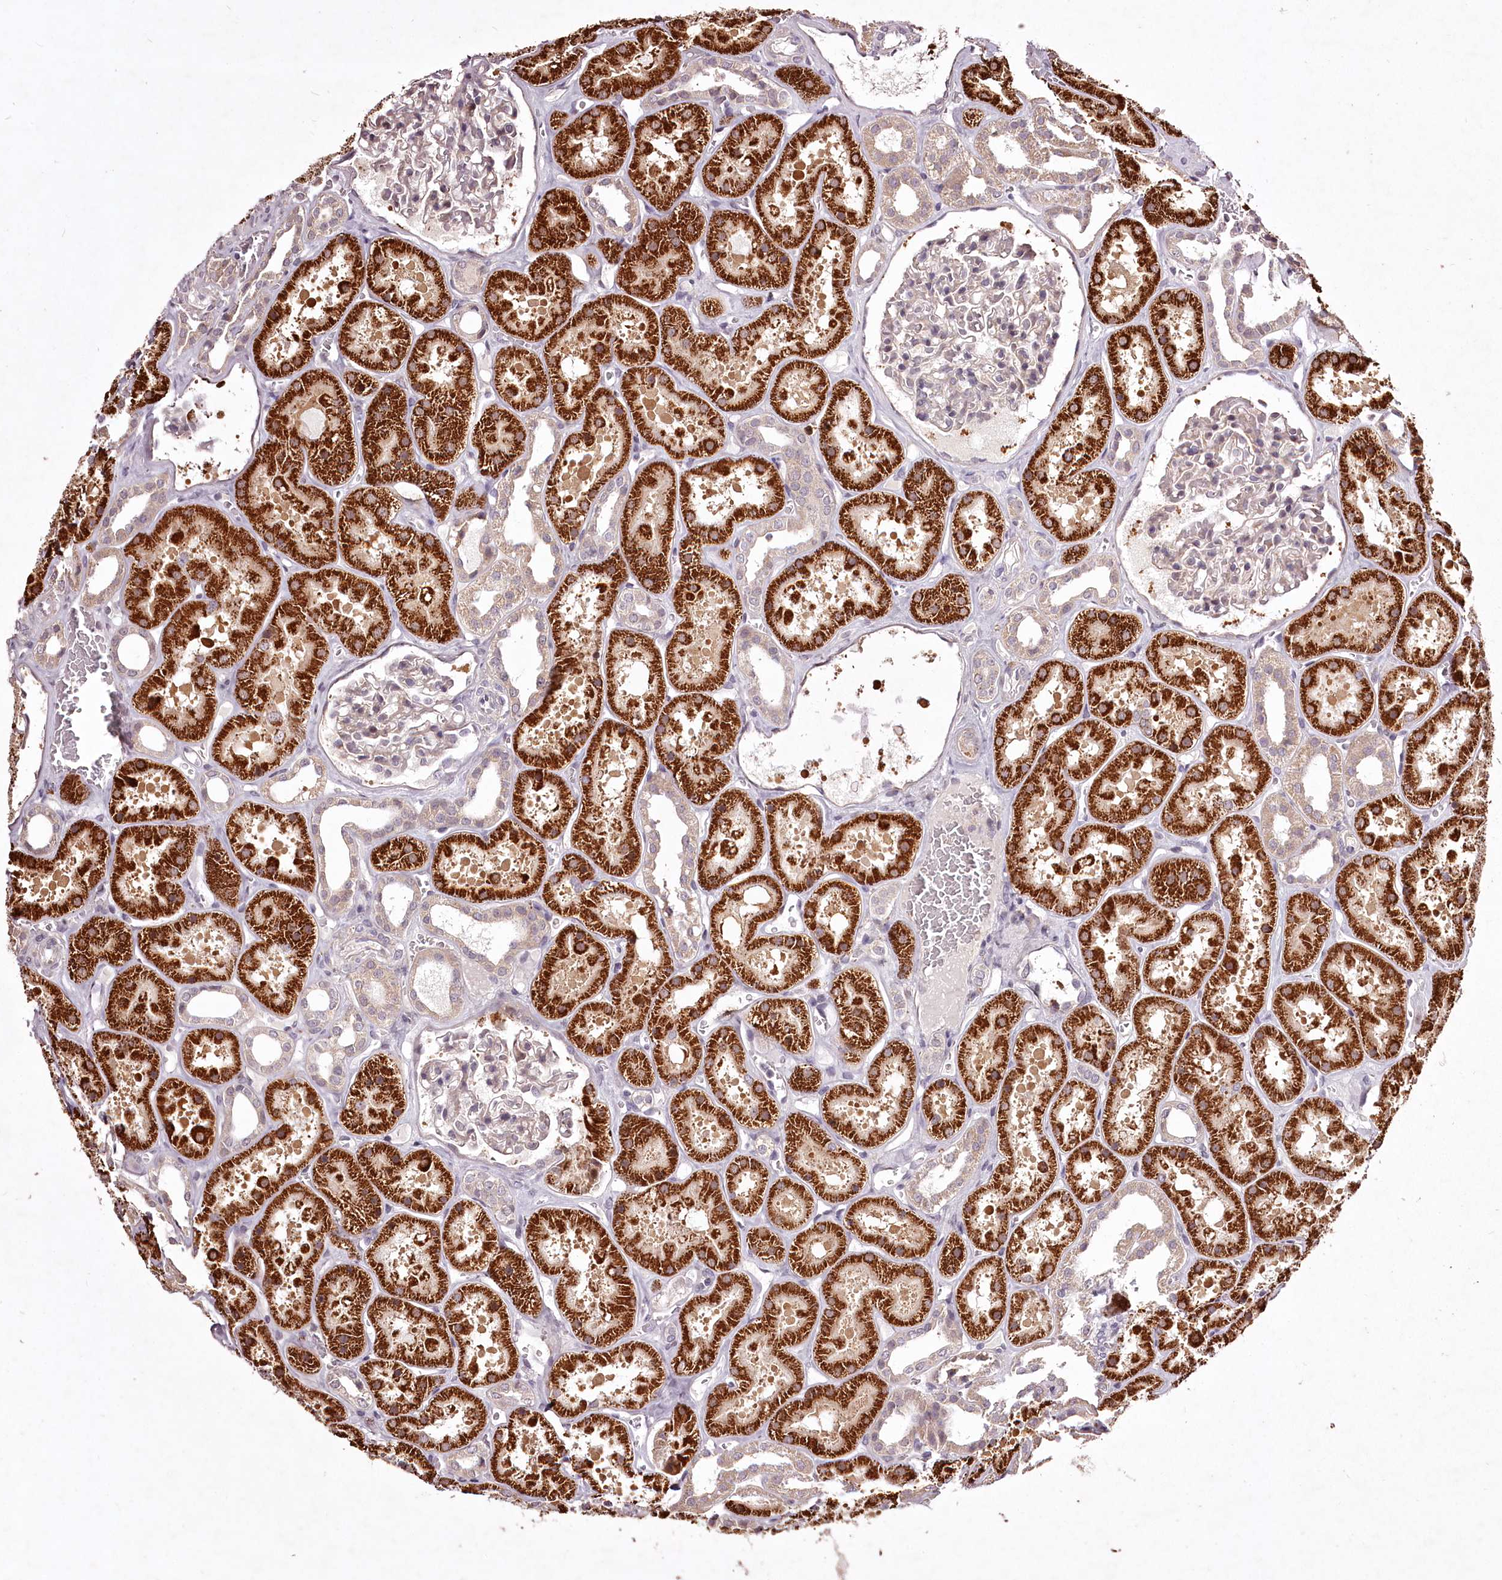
{"staining": {"intensity": "weak", "quantity": "<25%", "location": "cytoplasmic/membranous,nuclear"}, "tissue": "kidney", "cell_type": "Cells in glomeruli", "image_type": "normal", "snomed": [{"axis": "morphology", "description": "Normal tissue, NOS"}, {"axis": "topography", "description": "Kidney"}], "caption": "Protein analysis of normal kidney shows no significant staining in cells in glomeruli. The staining was performed using DAB (3,3'-diaminobenzidine) to visualize the protein expression in brown, while the nuclei were stained in blue with hematoxylin (Magnification: 20x).", "gene": "ADRA1D", "patient": {"sex": "female", "age": 41}}